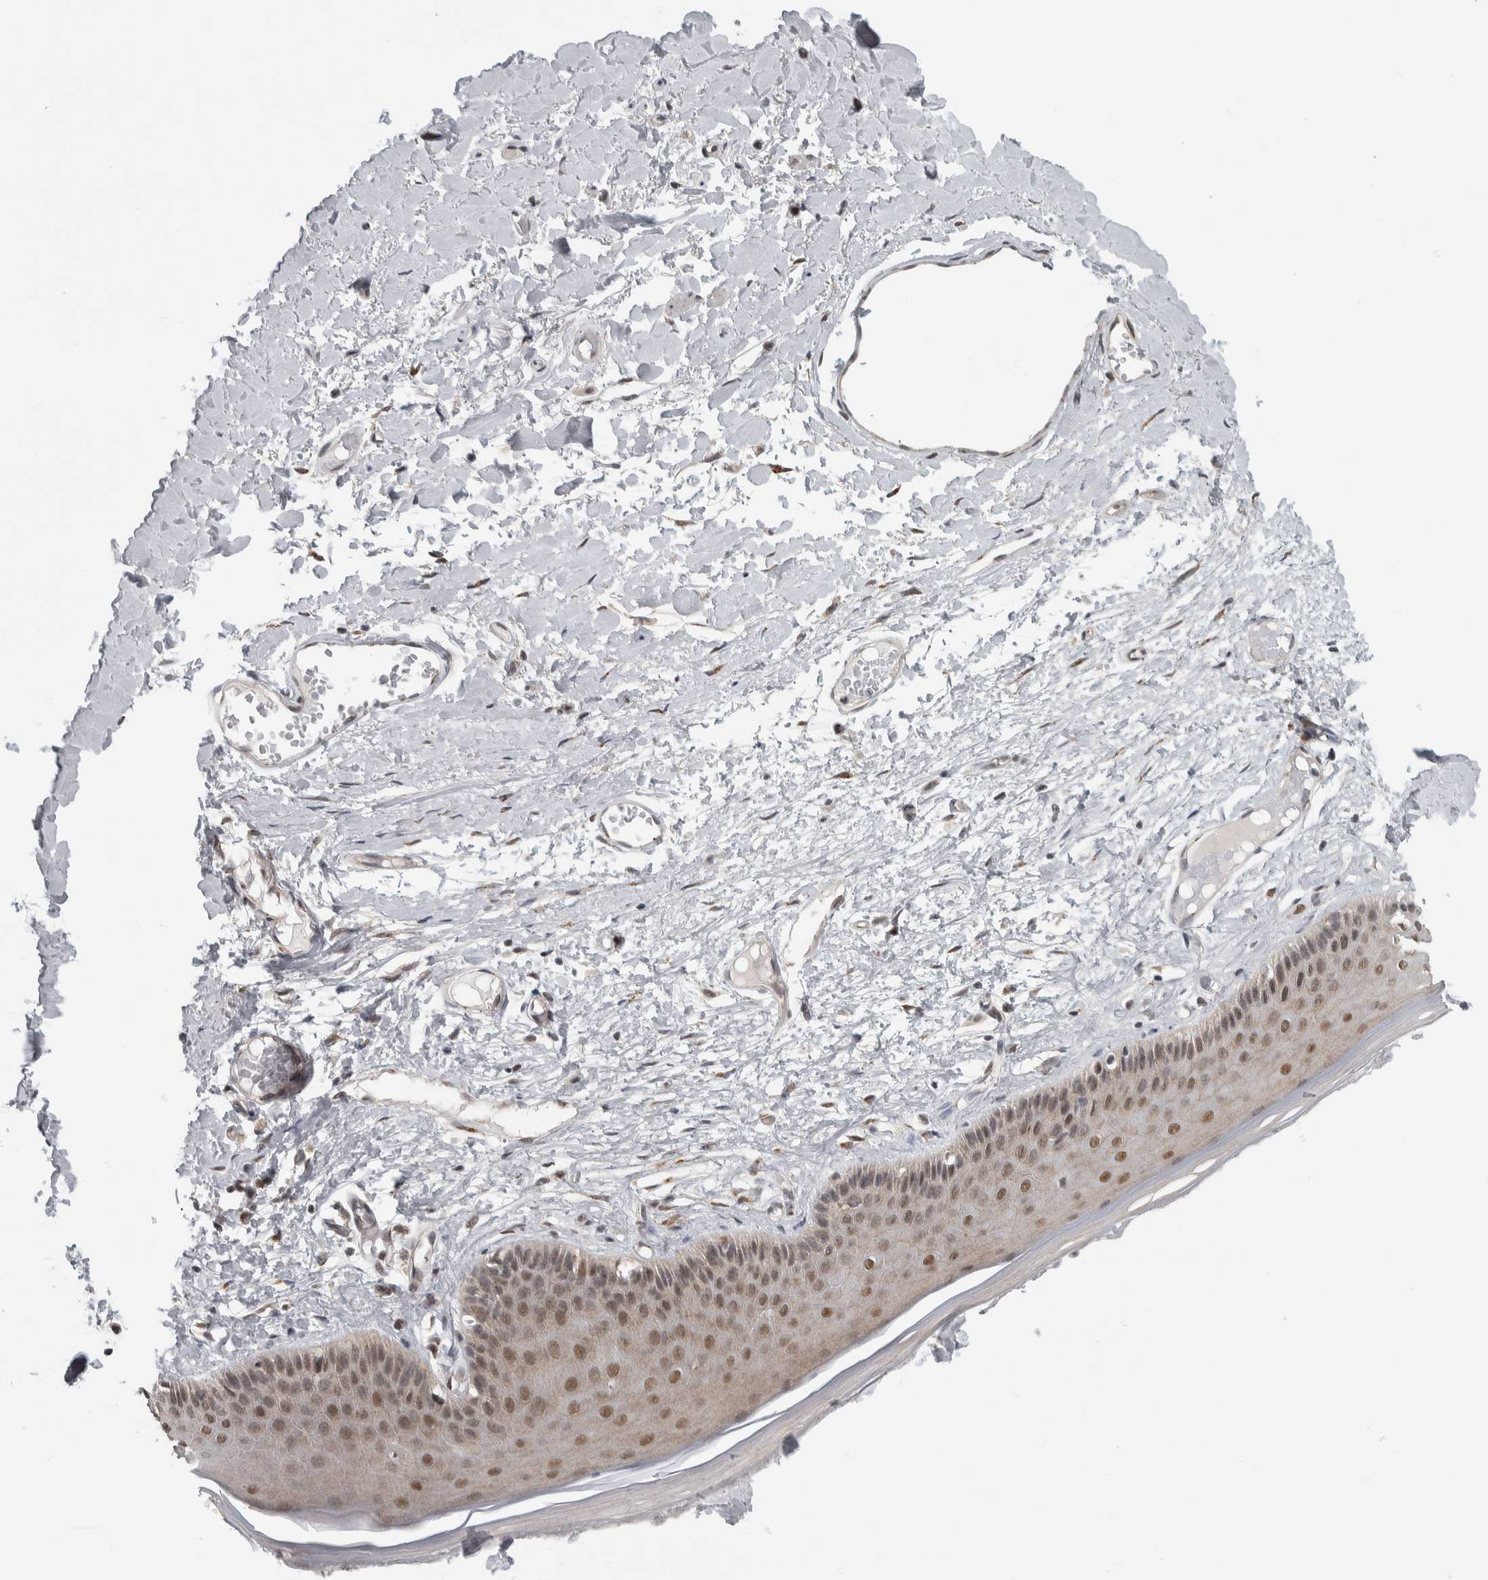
{"staining": {"intensity": "moderate", "quantity": "25%-75%", "location": "cytoplasmic/membranous,nuclear"}, "tissue": "skin", "cell_type": "Epidermal cells", "image_type": "normal", "snomed": [{"axis": "morphology", "description": "Normal tissue, NOS"}, {"axis": "topography", "description": "Vulva"}], "caption": "Protein staining shows moderate cytoplasmic/membranous,nuclear positivity in about 25%-75% of epidermal cells in normal skin. (Stains: DAB in brown, nuclei in blue, Microscopy: brightfield microscopy at high magnification).", "gene": "ZMYND8", "patient": {"sex": "female", "age": 73}}